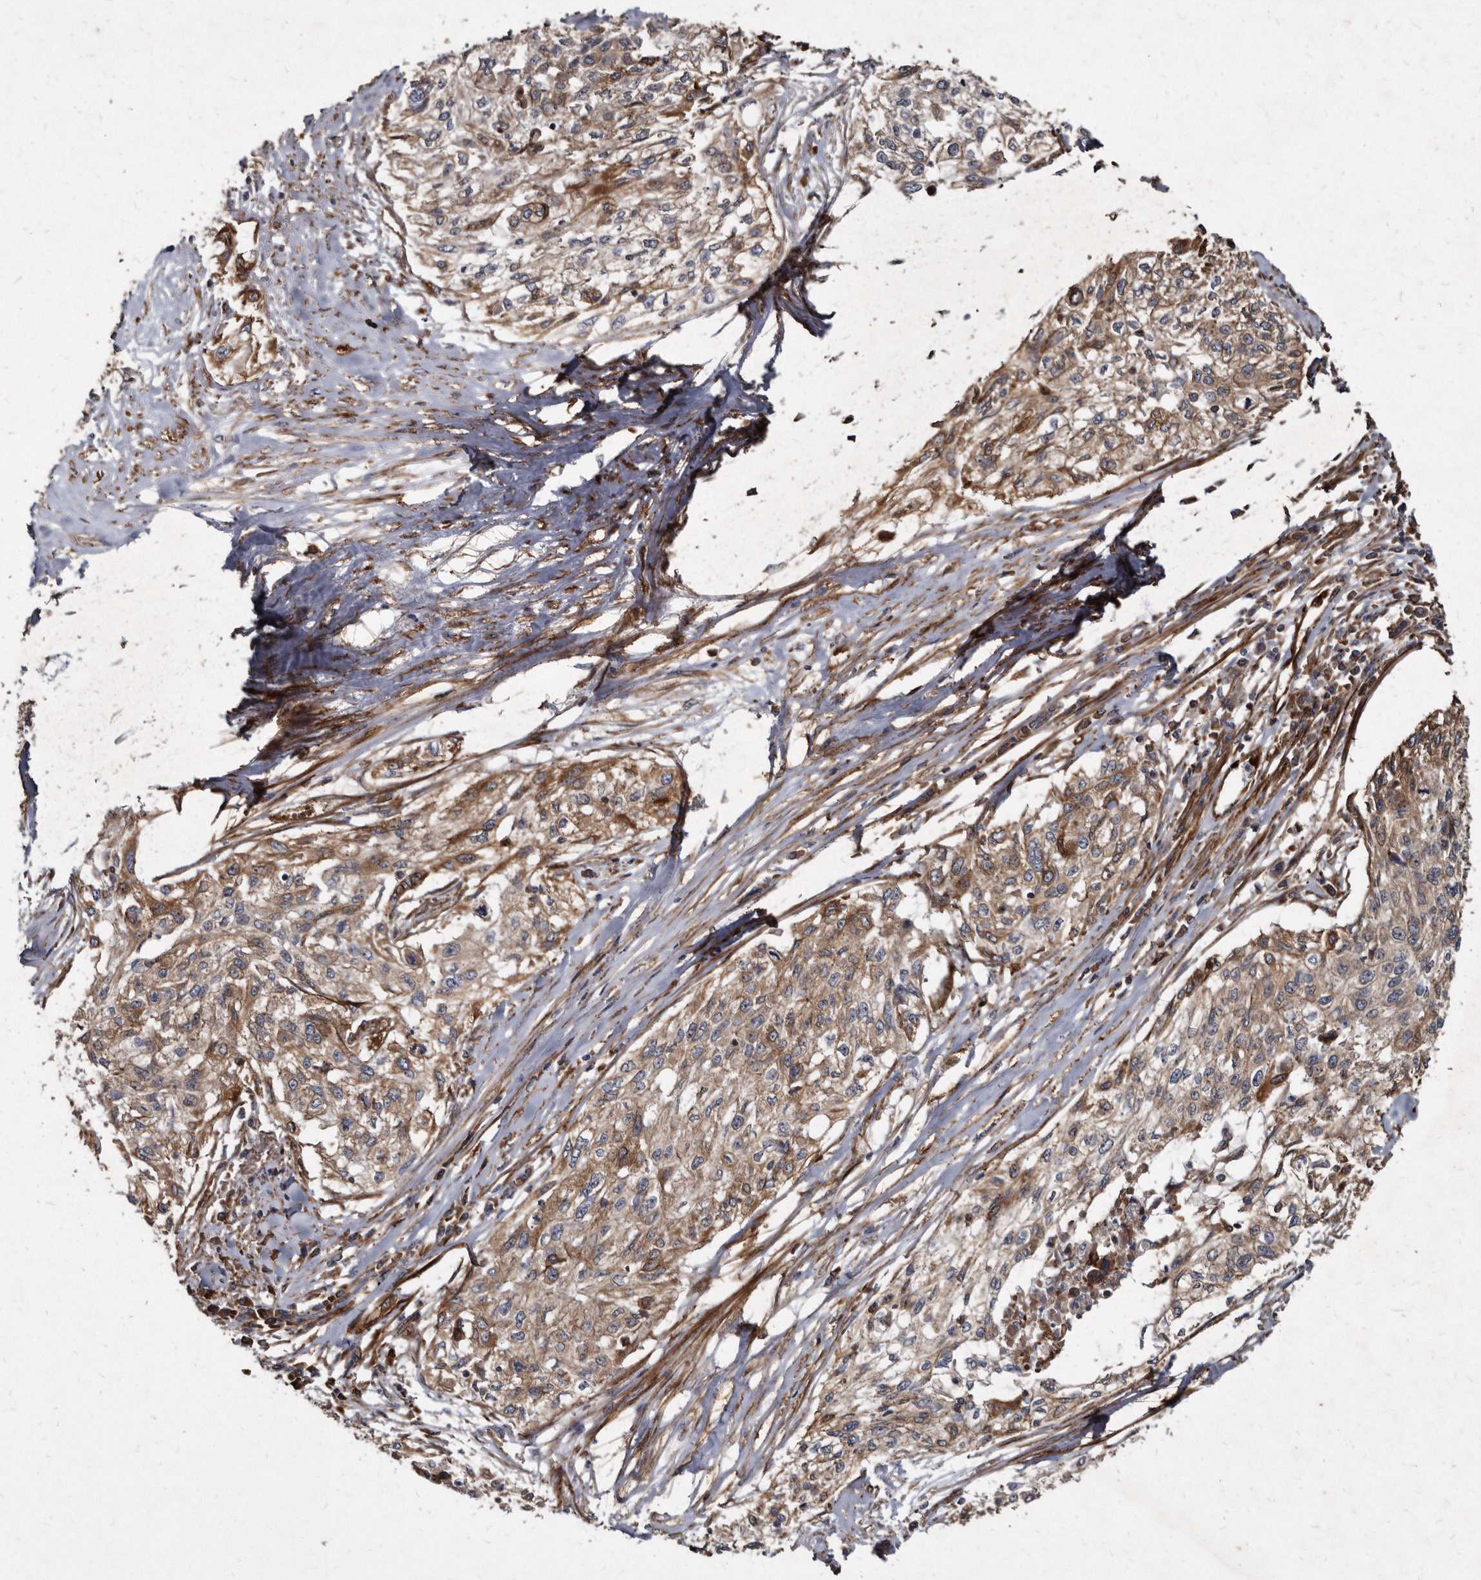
{"staining": {"intensity": "weak", "quantity": ">75%", "location": "cytoplasmic/membranous"}, "tissue": "cervical cancer", "cell_type": "Tumor cells", "image_type": "cancer", "snomed": [{"axis": "morphology", "description": "Squamous cell carcinoma, NOS"}, {"axis": "topography", "description": "Cervix"}], "caption": "Protein staining by immunohistochemistry (IHC) reveals weak cytoplasmic/membranous staining in about >75% of tumor cells in cervical cancer (squamous cell carcinoma).", "gene": "KCTD20", "patient": {"sex": "female", "age": 57}}